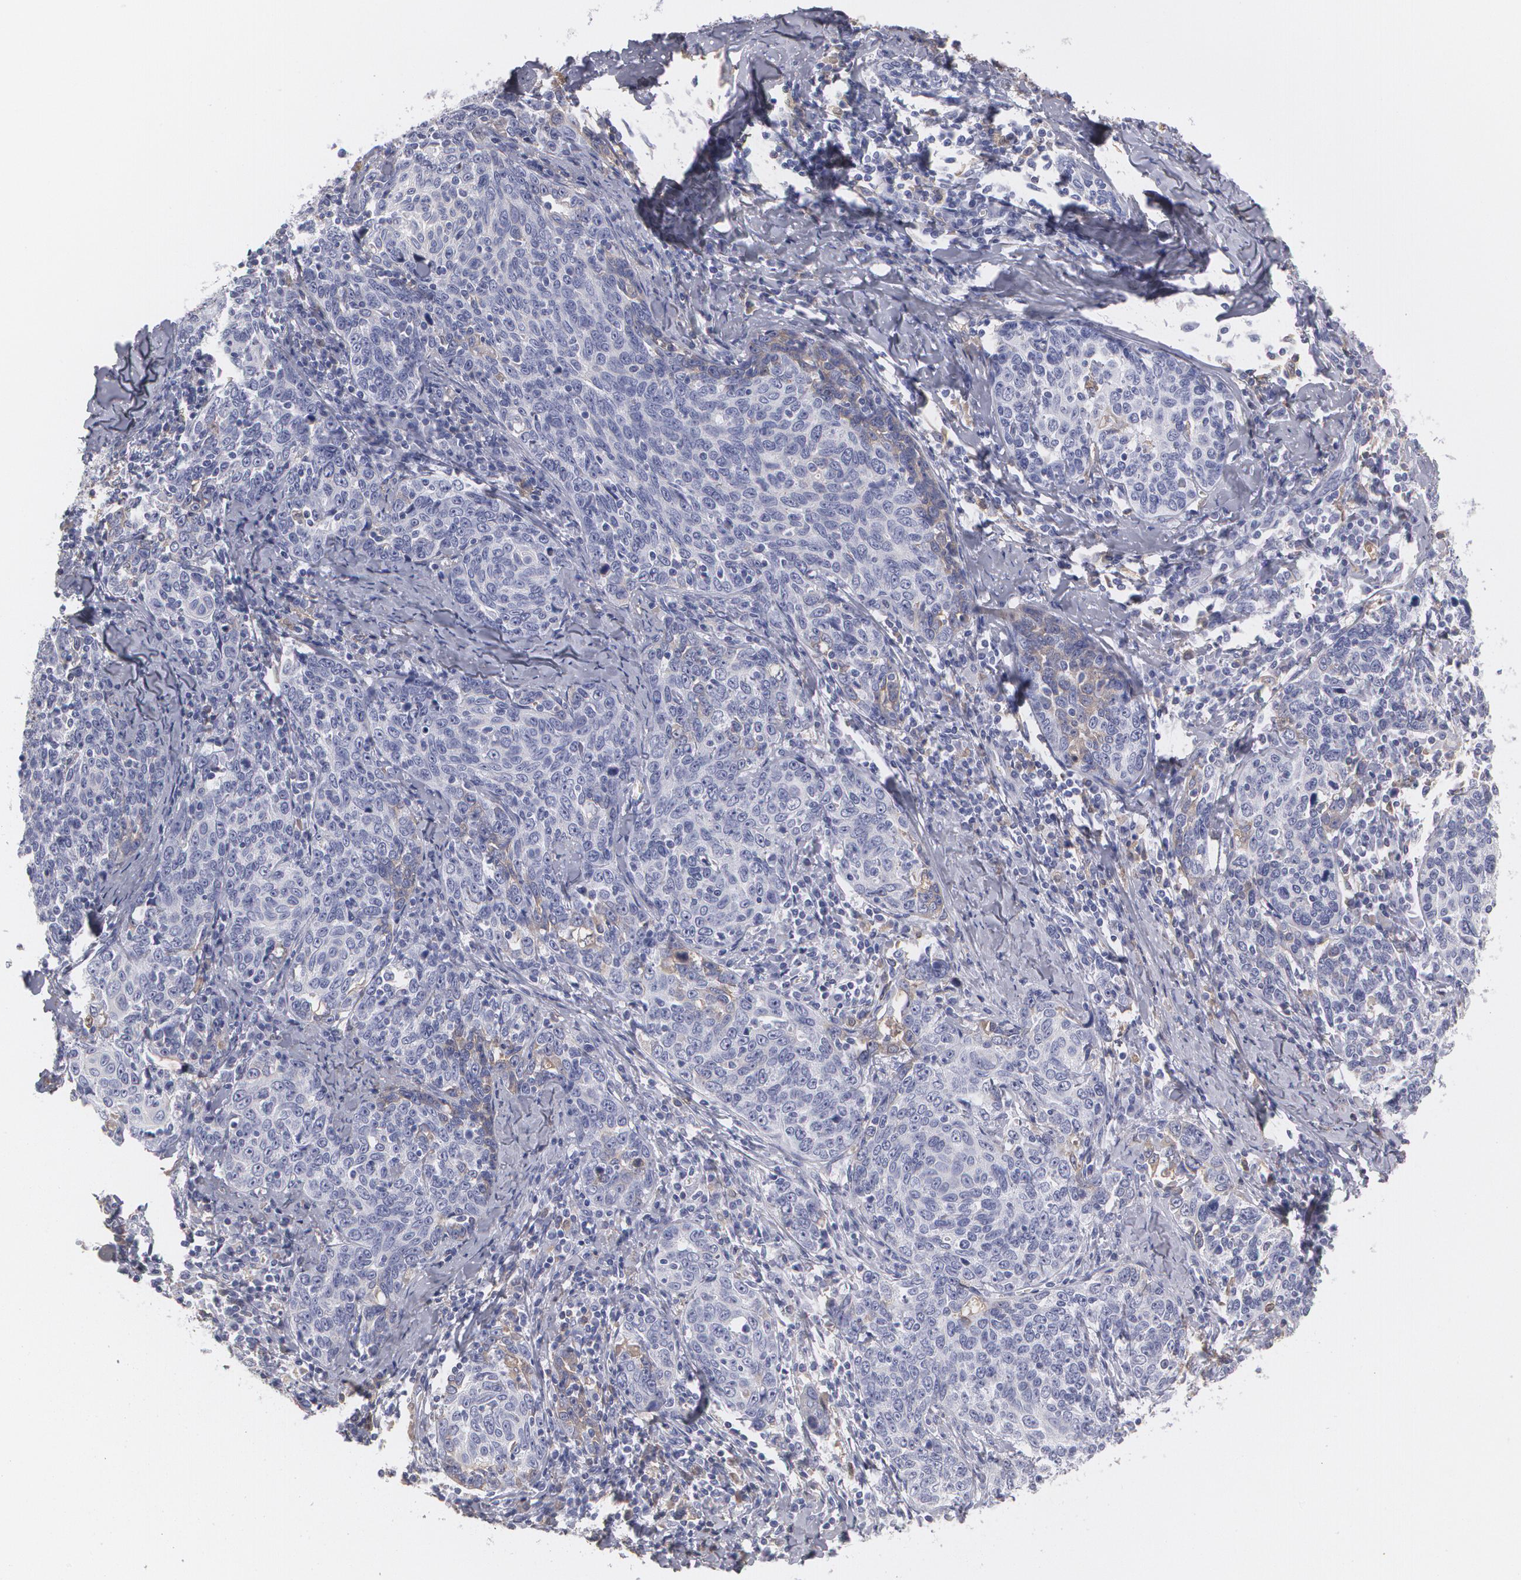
{"staining": {"intensity": "negative", "quantity": "none", "location": "none"}, "tissue": "cervical cancer", "cell_type": "Tumor cells", "image_type": "cancer", "snomed": [{"axis": "morphology", "description": "Squamous cell carcinoma, NOS"}, {"axis": "topography", "description": "Cervix"}], "caption": "Squamous cell carcinoma (cervical) was stained to show a protein in brown. There is no significant staining in tumor cells.", "gene": "SERPINA1", "patient": {"sex": "female", "age": 41}}